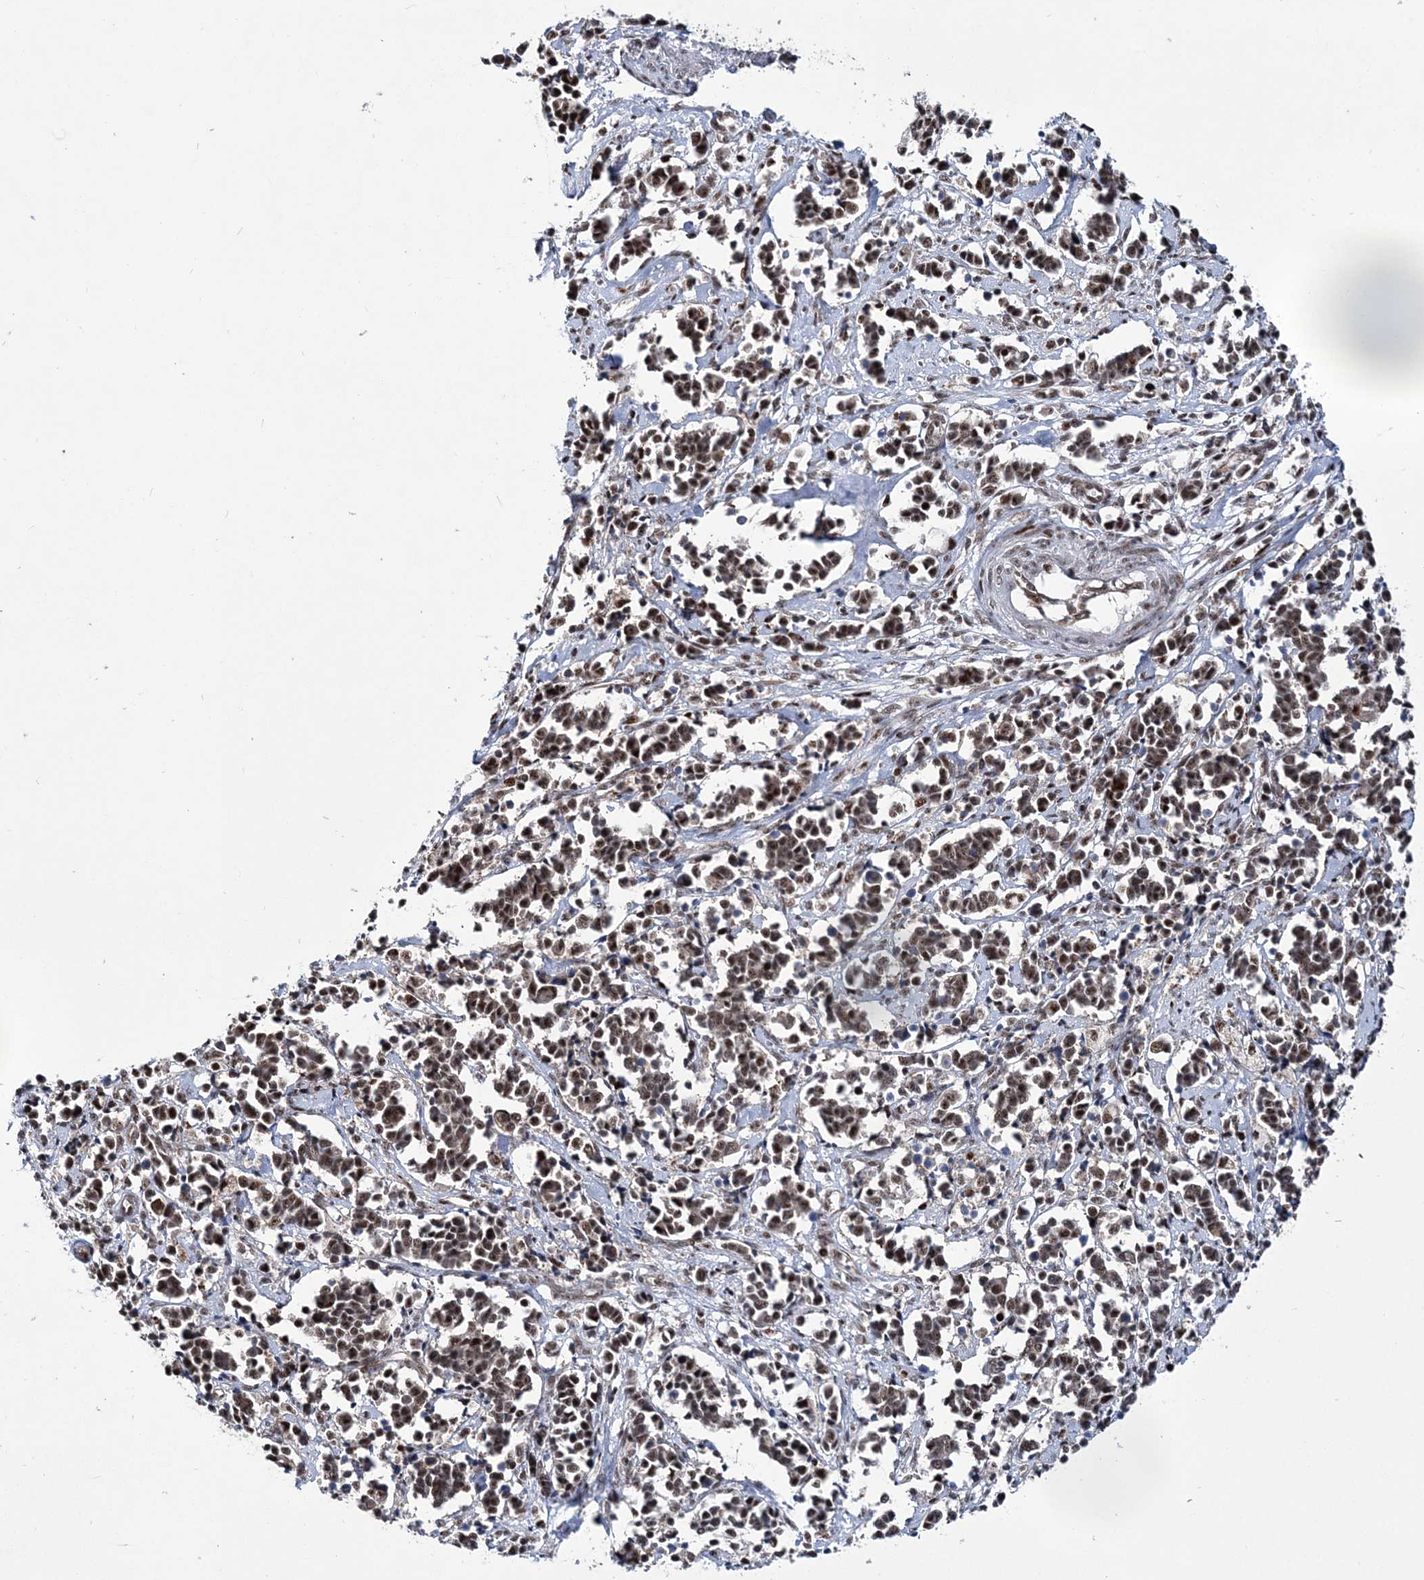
{"staining": {"intensity": "moderate", "quantity": ">75%", "location": "nuclear"}, "tissue": "cervical cancer", "cell_type": "Tumor cells", "image_type": "cancer", "snomed": [{"axis": "morphology", "description": "Normal tissue, NOS"}, {"axis": "morphology", "description": "Squamous cell carcinoma, NOS"}, {"axis": "topography", "description": "Cervix"}], "caption": "Immunohistochemical staining of human cervical squamous cell carcinoma reveals medium levels of moderate nuclear protein expression in about >75% of tumor cells.", "gene": "TATDN2", "patient": {"sex": "female", "age": 35}}